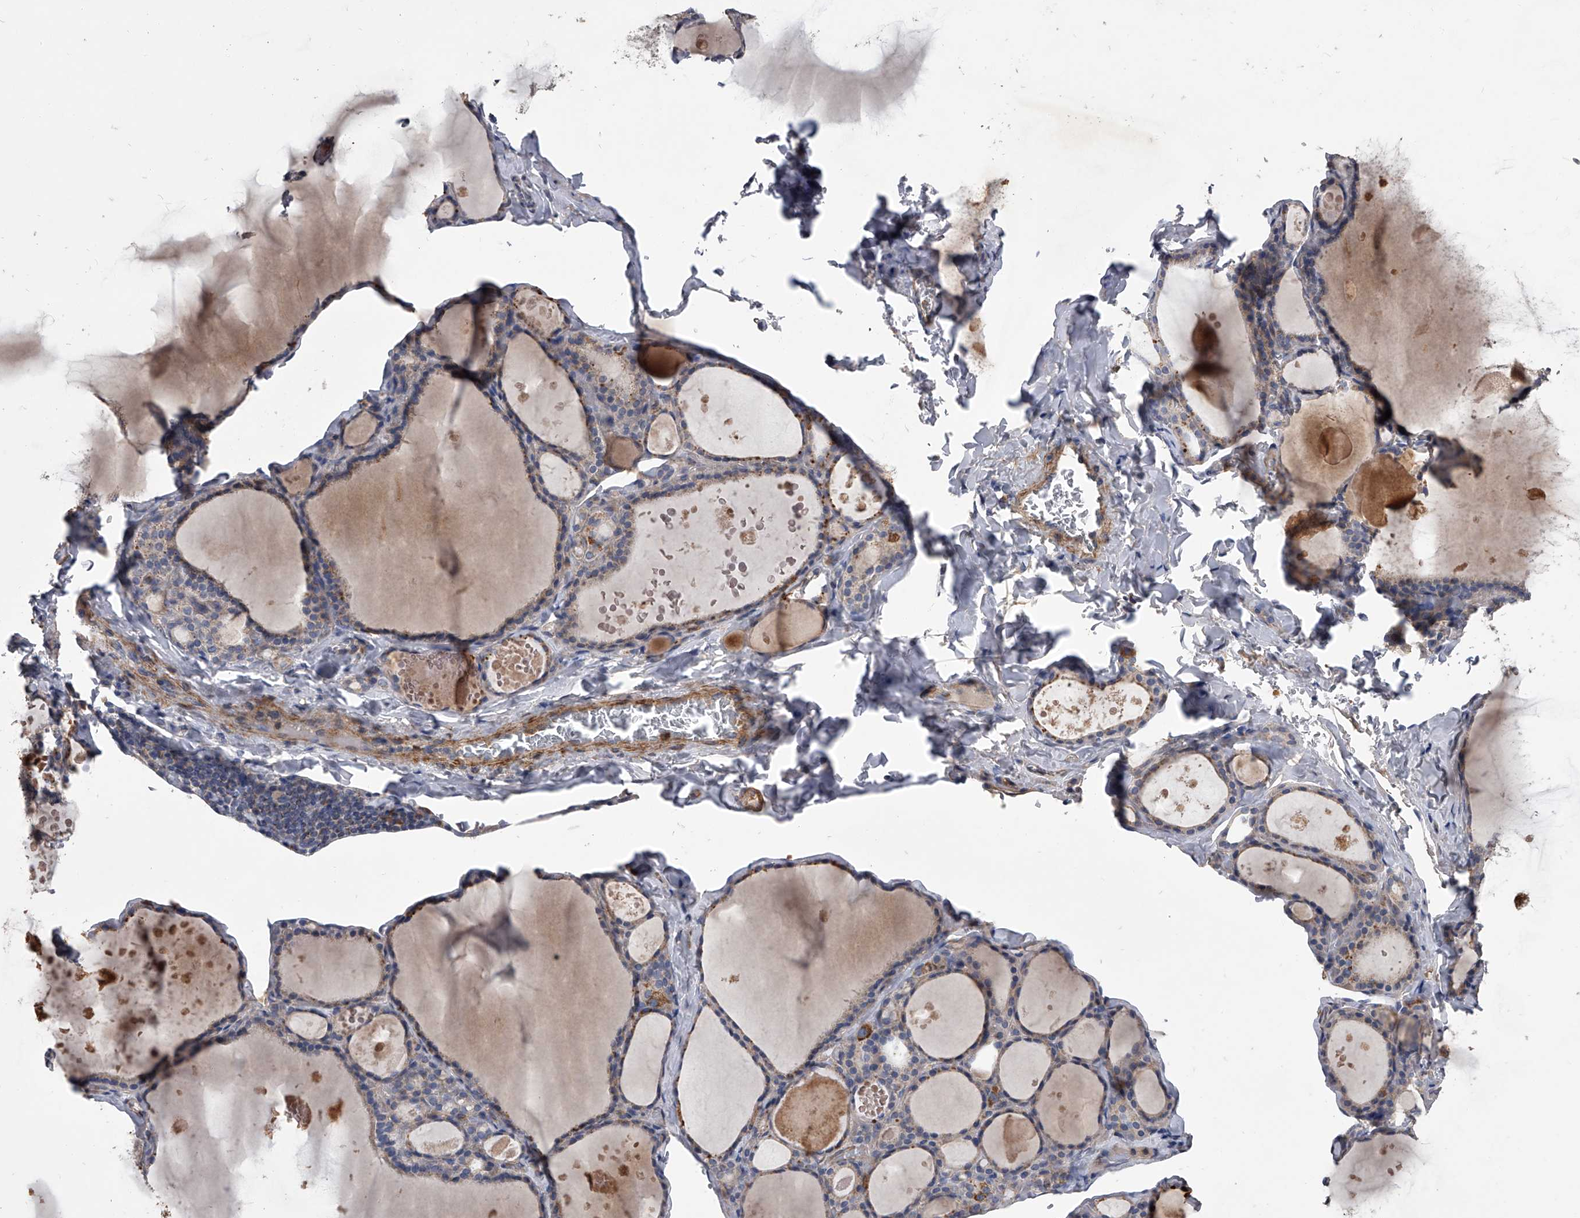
{"staining": {"intensity": "moderate", "quantity": "<25%", "location": "cytoplasmic/membranous"}, "tissue": "thyroid gland", "cell_type": "Glandular cells", "image_type": "normal", "snomed": [{"axis": "morphology", "description": "Normal tissue, NOS"}, {"axis": "topography", "description": "Thyroid gland"}], "caption": "A photomicrograph showing moderate cytoplasmic/membranous positivity in approximately <25% of glandular cells in normal thyroid gland, as visualized by brown immunohistochemical staining.", "gene": "NRP1", "patient": {"sex": "male", "age": 56}}